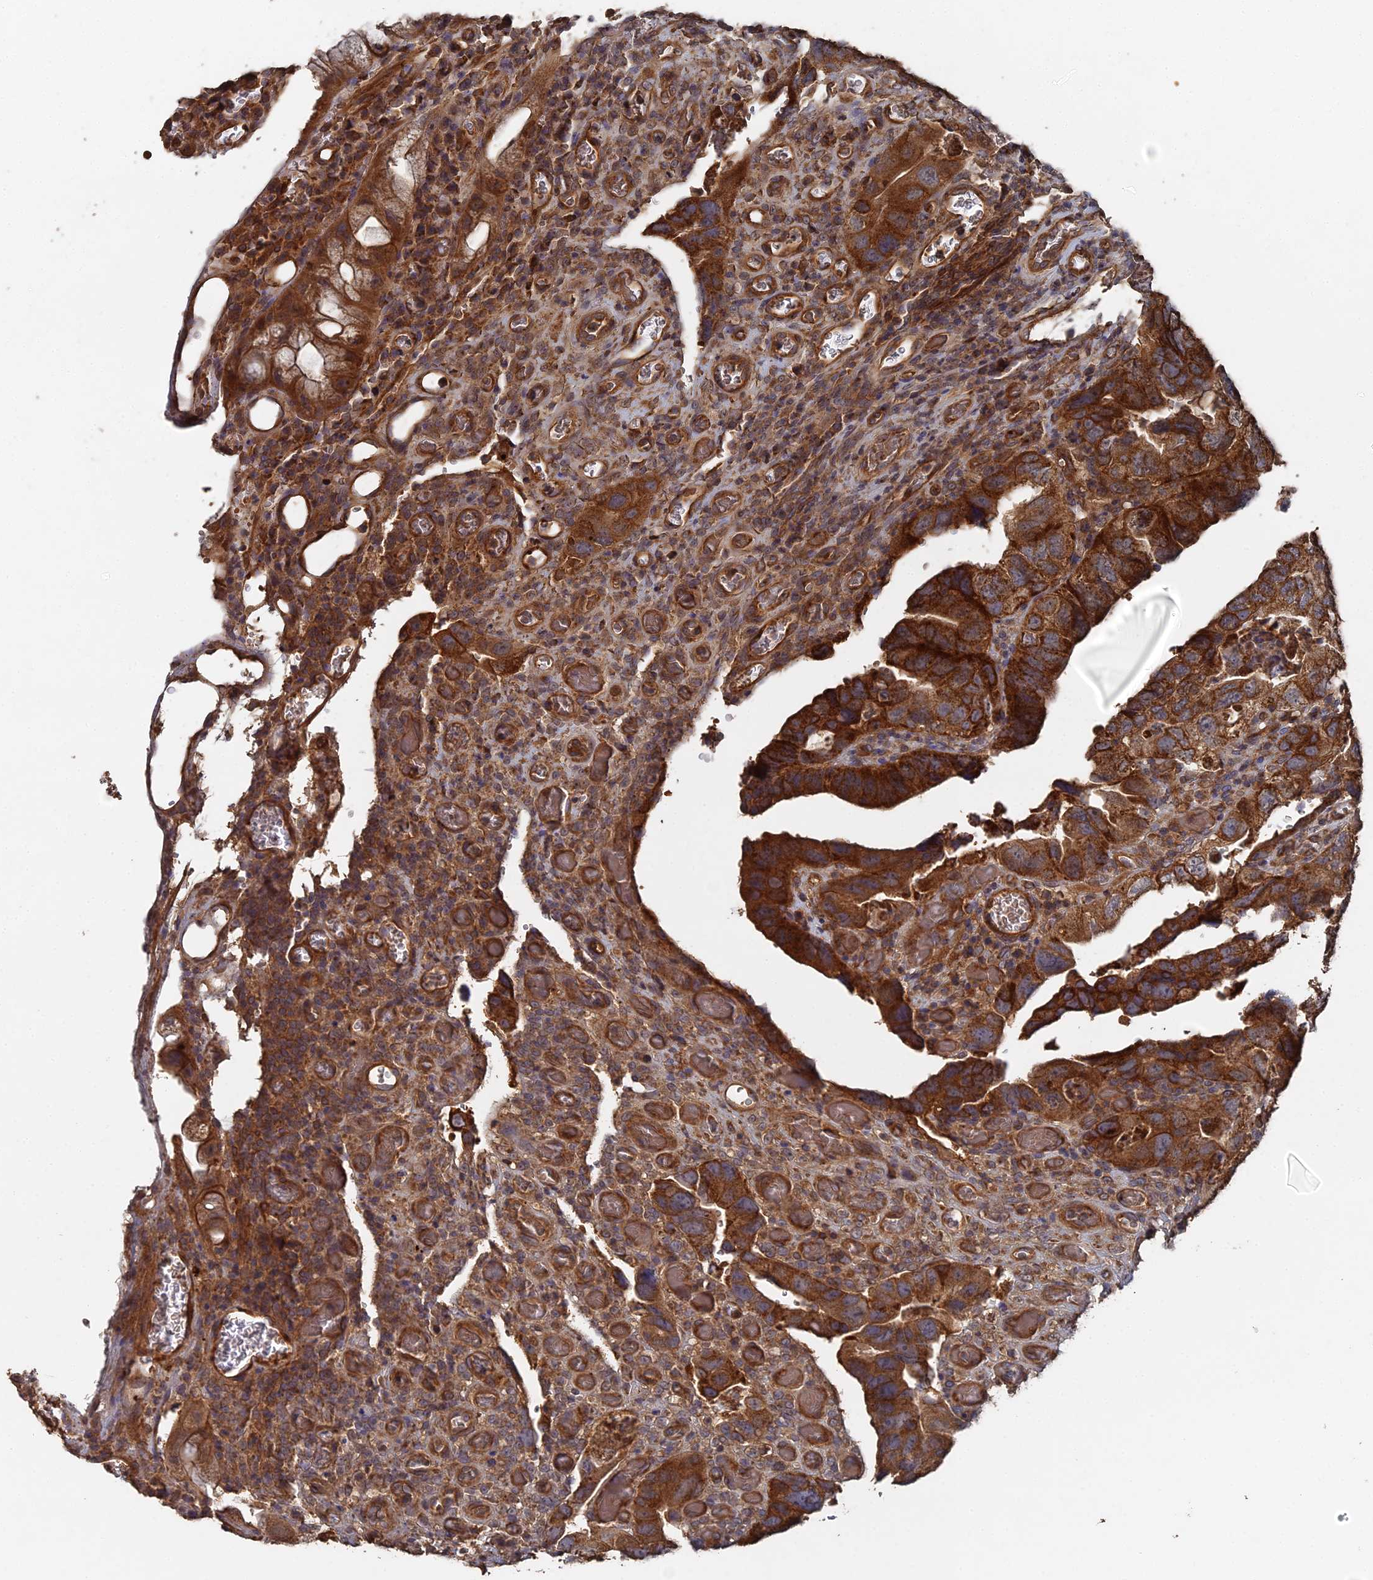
{"staining": {"intensity": "strong", "quantity": ">75%", "location": "cytoplasmic/membranous"}, "tissue": "colorectal cancer", "cell_type": "Tumor cells", "image_type": "cancer", "snomed": [{"axis": "morphology", "description": "Adenocarcinoma, NOS"}, {"axis": "topography", "description": "Rectum"}], "caption": "Colorectal adenocarcinoma stained with immunohistochemistry exhibits strong cytoplasmic/membranous staining in about >75% of tumor cells.", "gene": "SPANXN4", "patient": {"sex": "male", "age": 63}}